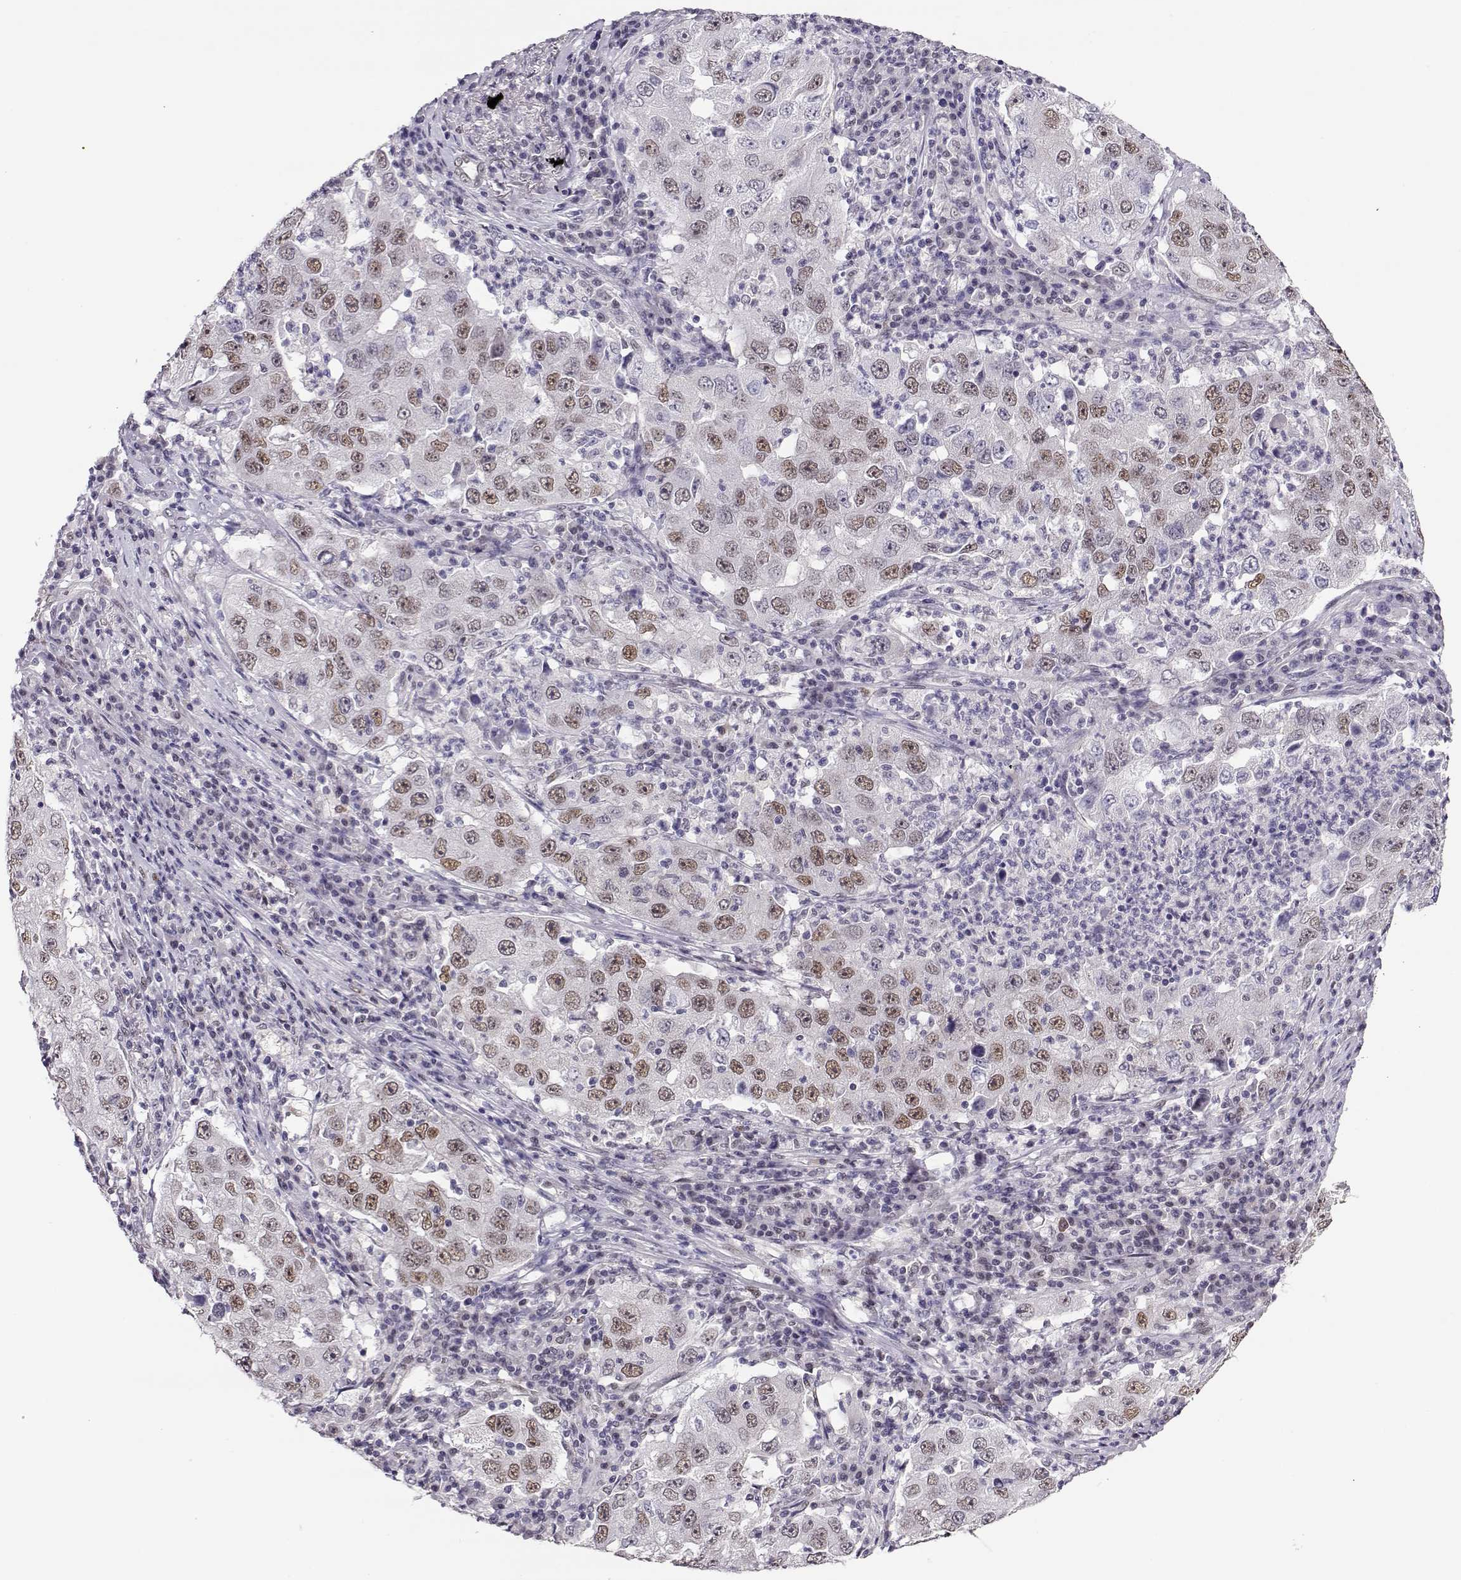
{"staining": {"intensity": "weak", "quantity": ">75%", "location": "nuclear"}, "tissue": "lung cancer", "cell_type": "Tumor cells", "image_type": "cancer", "snomed": [{"axis": "morphology", "description": "Adenocarcinoma, NOS"}, {"axis": "topography", "description": "Lung"}], "caption": "This photomicrograph demonstrates immunohistochemistry staining of adenocarcinoma (lung), with low weak nuclear expression in approximately >75% of tumor cells.", "gene": "POLI", "patient": {"sex": "male", "age": 73}}